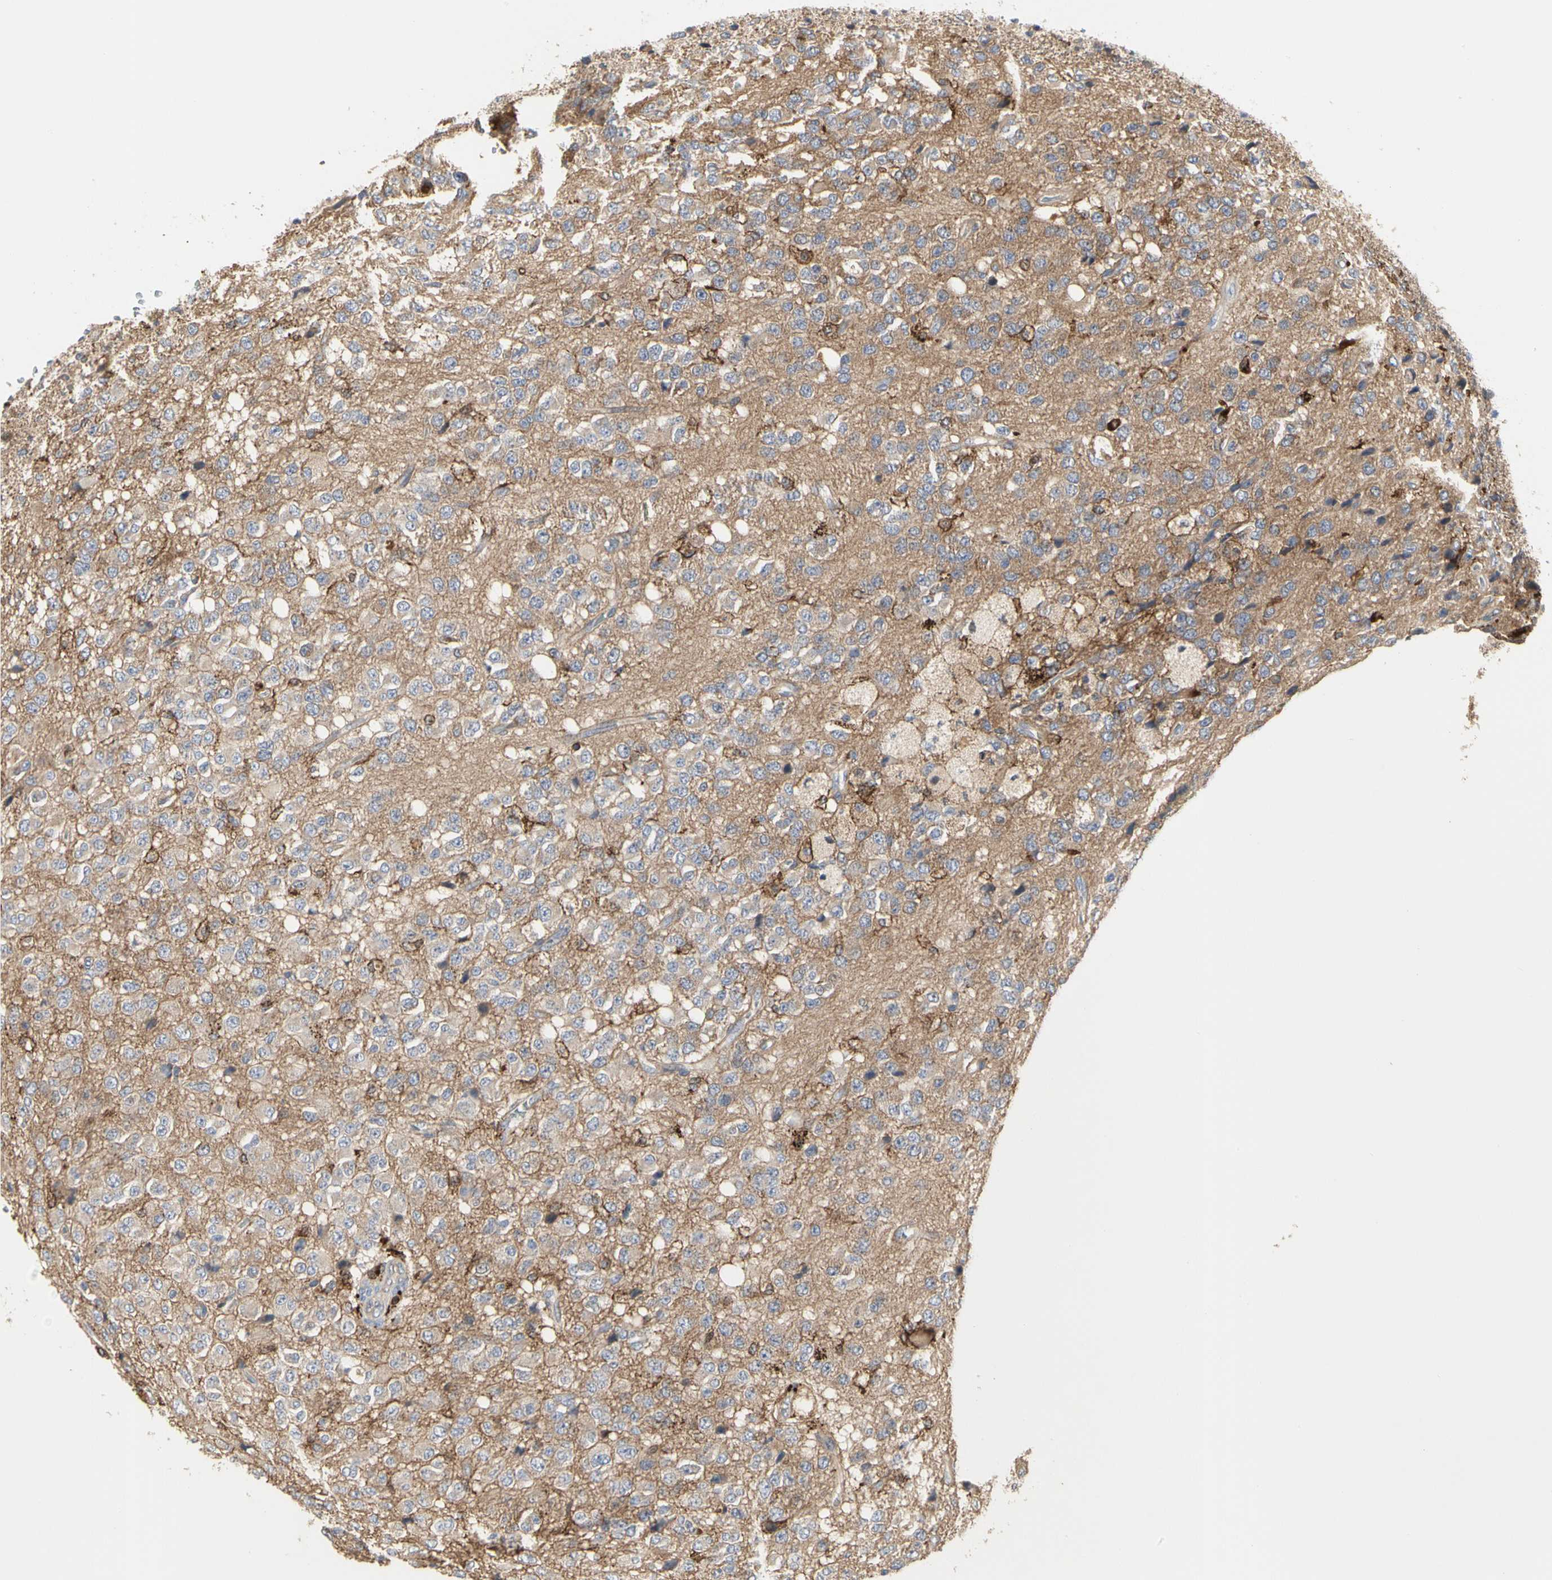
{"staining": {"intensity": "negative", "quantity": "none", "location": "none"}, "tissue": "glioma", "cell_type": "Tumor cells", "image_type": "cancer", "snomed": [{"axis": "morphology", "description": "Glioma, malignant, High grade"}, {"axis": "topography", "description": "pancreas cauda"}], "caption": "The photomicrograph shows no significant expression in tumor cells of glioma.", "gene": "NAPG", "patient": {"sex": "male", "age": 60}}